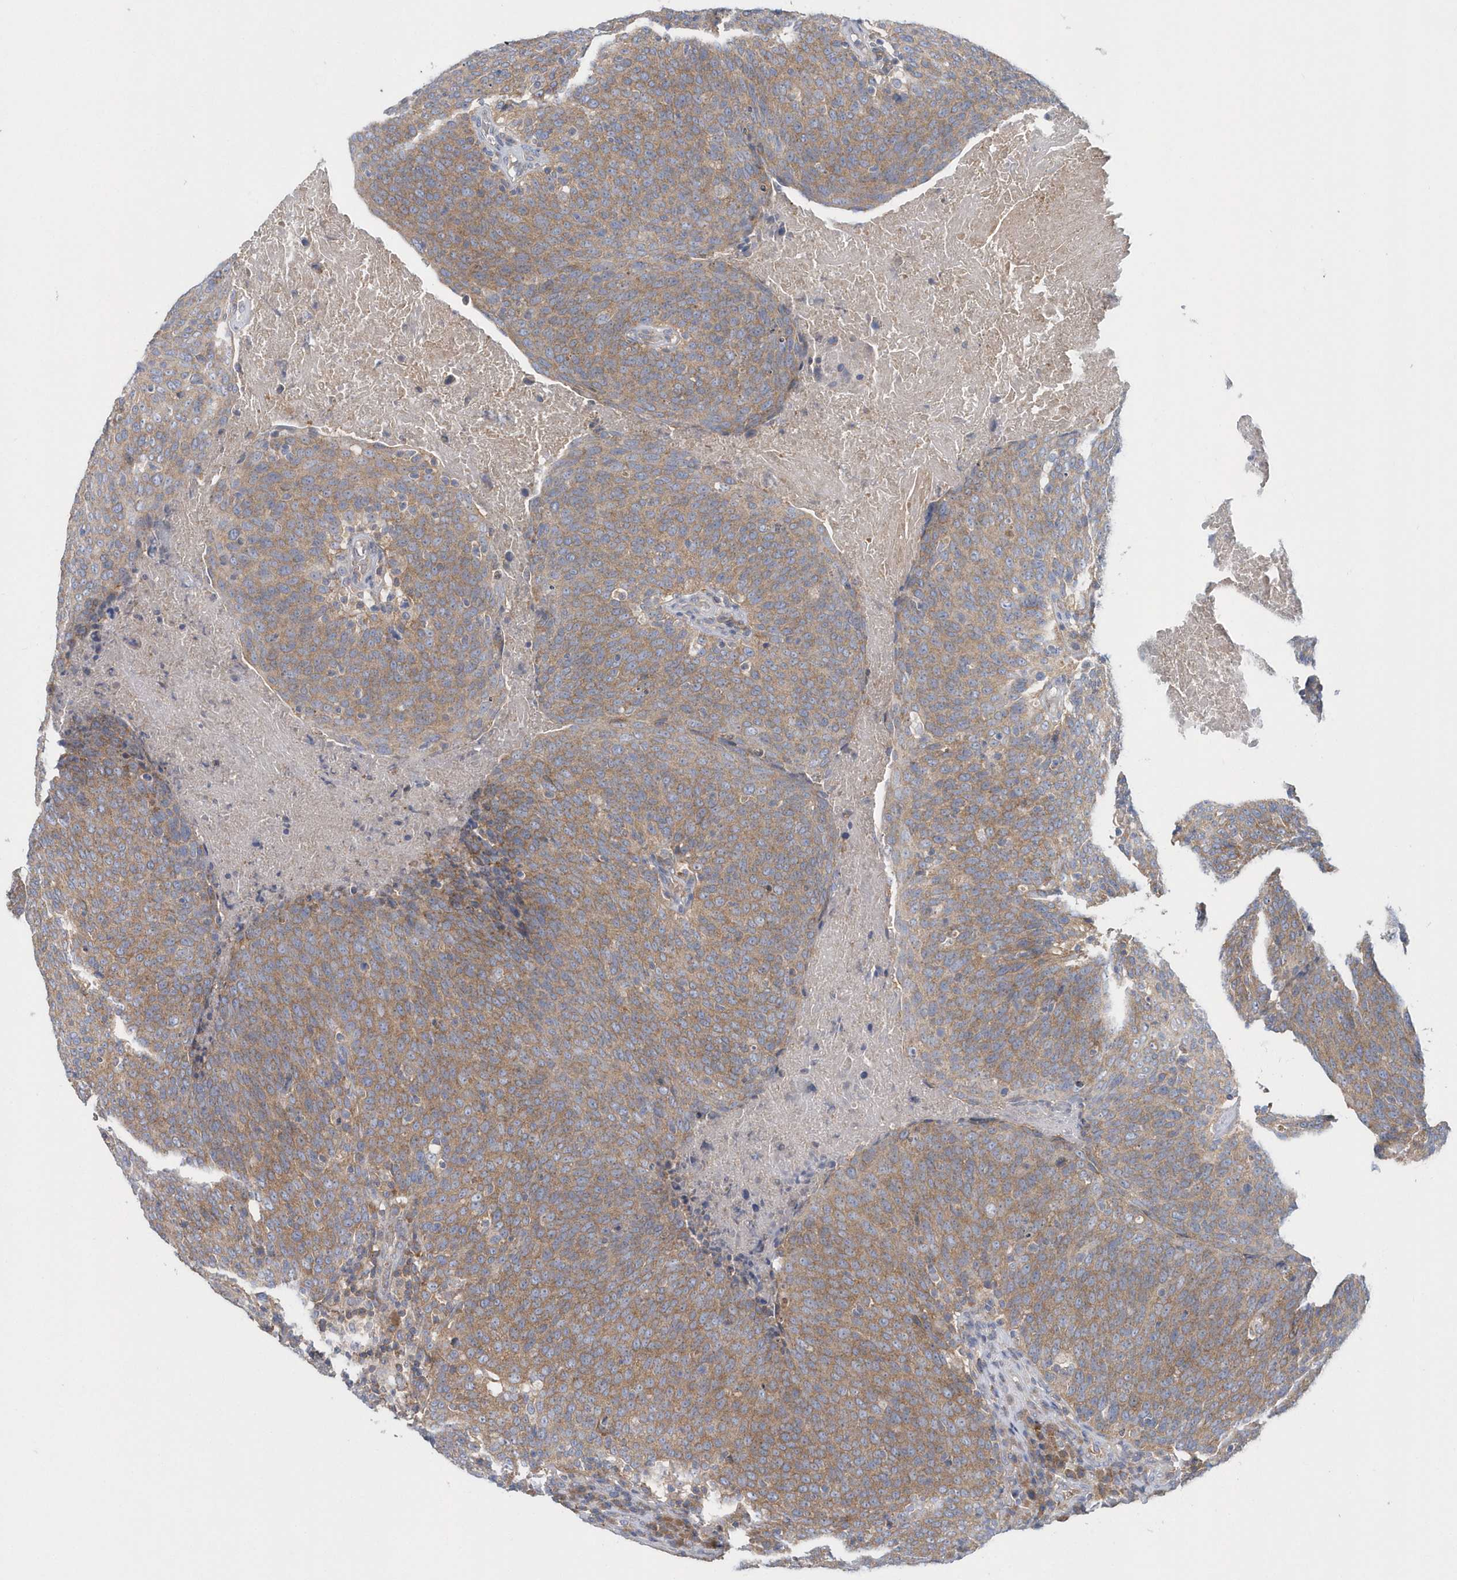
{"staining": {"intensity": "moderate", "quantity": ">75%", "location": "cytoplasmic/membranous"}, "tissue": "head and neck cancer", "cell_type": "Tumor cells", "image_type": "cancer", "snomed": [{"axis": "morphology", "description": "Squamous cell carcinoma, NOS"}, {"axis": "morphology", "description": "Squamous cell carcinoma, metastatic, NOS"}, {"axis": "topography", "description": "Lymph node"}, {"axis": "topography", "description": "Head-Neck"}], "caption": "Head and neck metastatic squamous cell carcinoma was stained to show a protein in brown. There is medium levels of moderate cytoplasmic/membranous expression in about >75% of tumor cells. (DAB (3,3'-diaminobenzidine) IHC with brightfield microscopy, high magnification).", "gene": "EIF3C", "patient": {"sex": "male", "age": 62}}